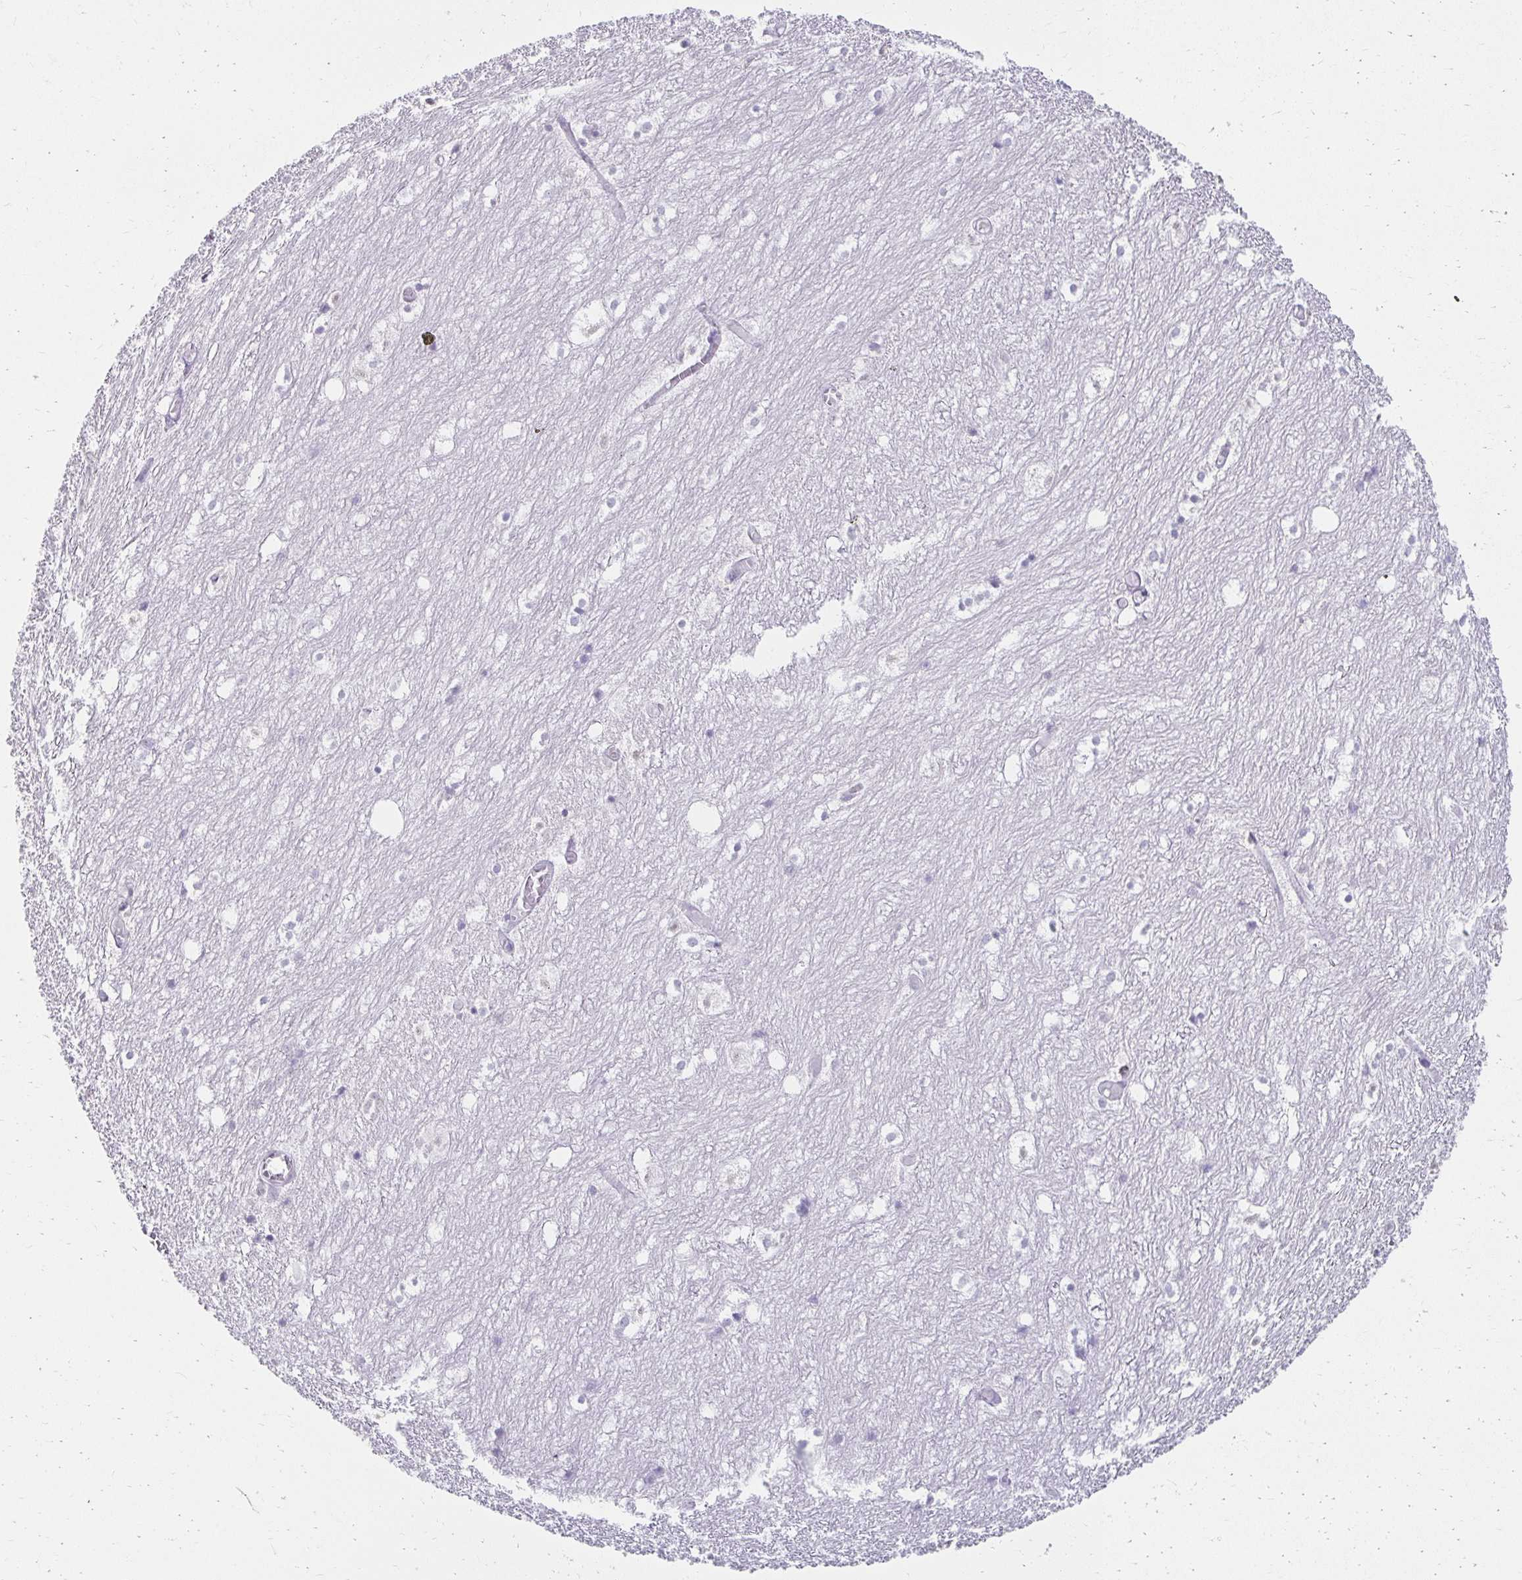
{"staining": {"intensity": "negative", "quantity": "none", "location": "none"}, "tissue": "hippocampus", "cell_type": "Glial cells", "image_type": "normal", "snomed": [{"axis": "morphology", "description": "Normal tissue, NOS"}, {"axis": "topography", "description": "Hippocampus"}], "caption": "DAB (3,3'-diaminobenzidine) immunohistochemical staining of unremarkable human hippocampus displays no significant staining in glial cells. (DAB immunohistochemistry (IHC) with hematoxylin counter stain).", "gene": "TOMM34", "patient": {"sex": "female", "age": 52}}